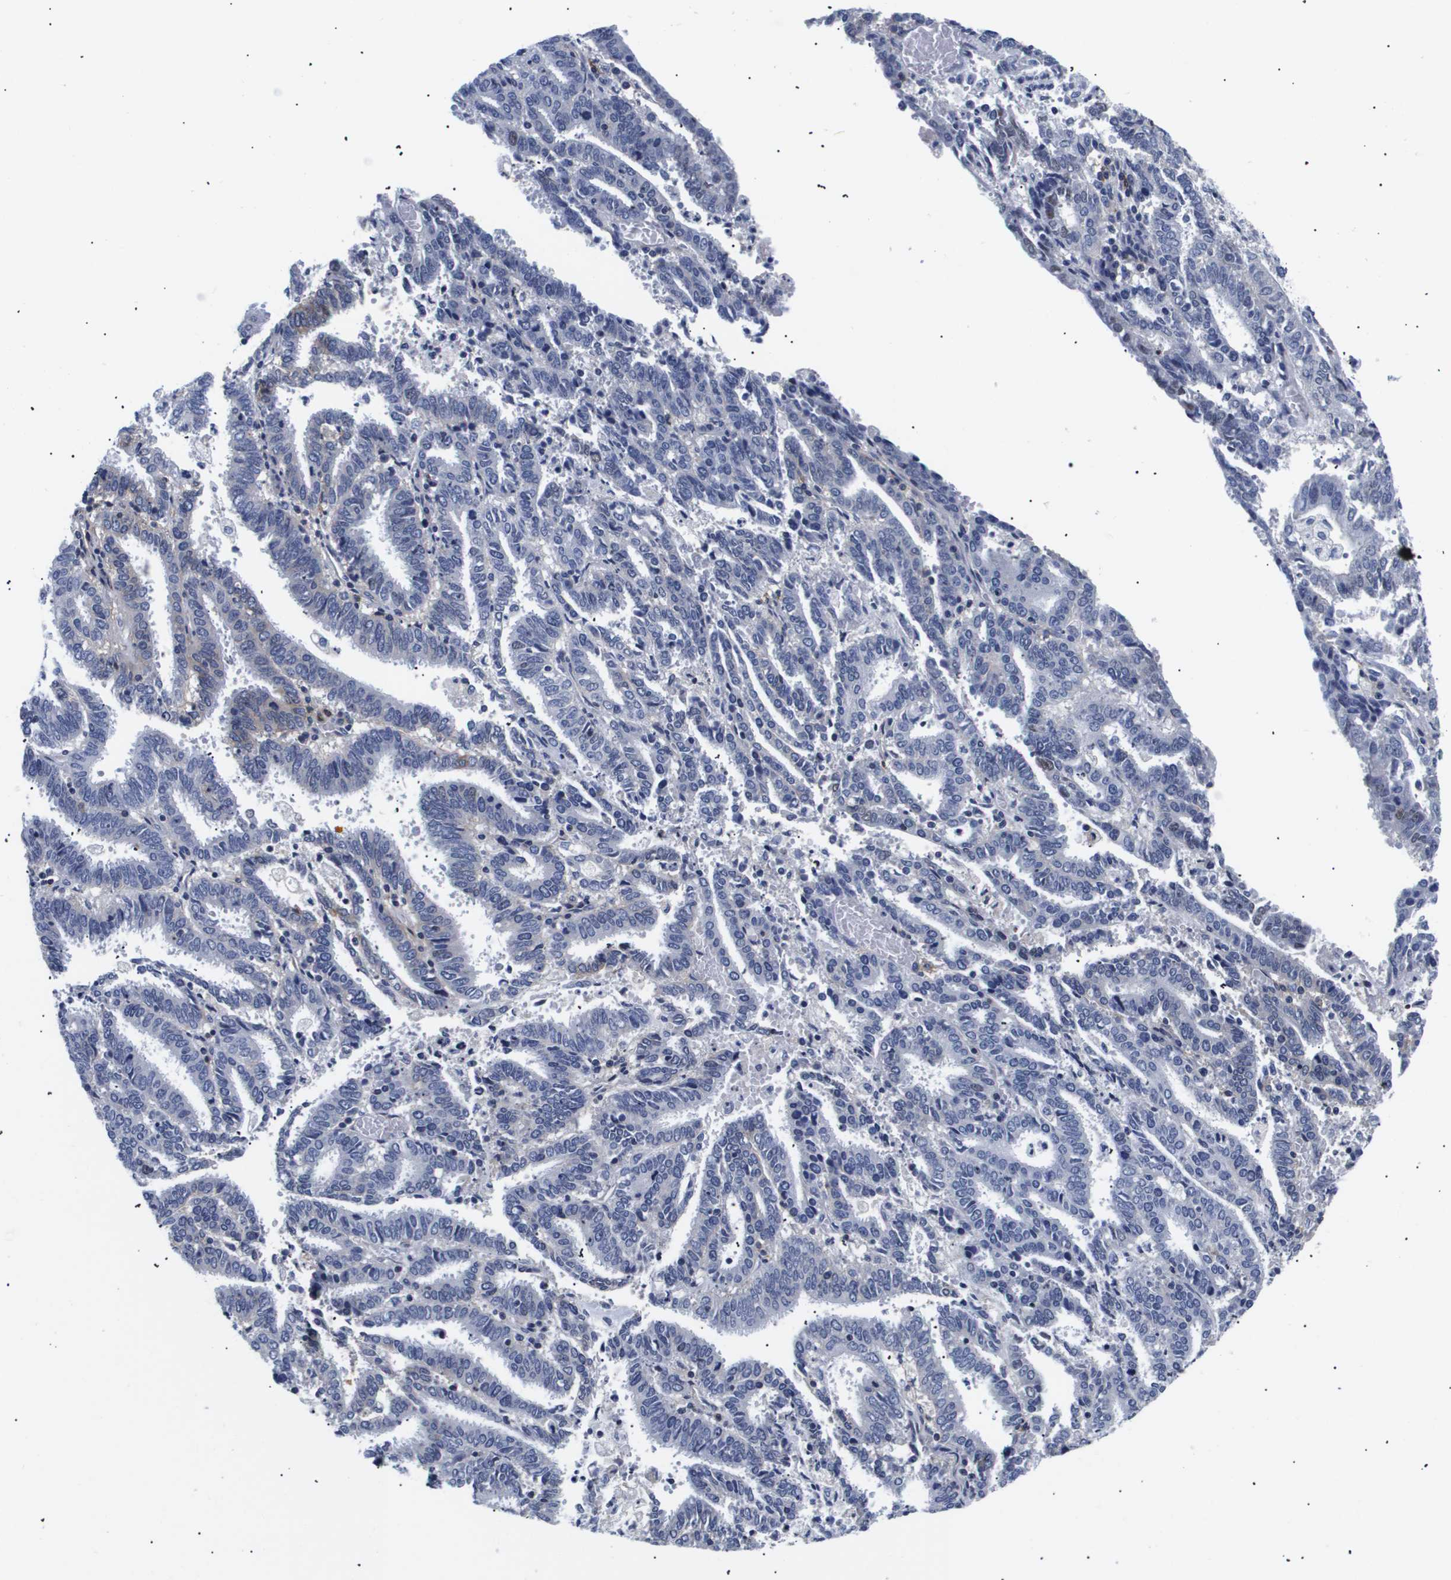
{"staining": {"intensity": "negative", "quantity": "none", "location": "none"}, "tissue": "endometrial cancer", "cell_type": "Tumor cells", "image_type": "cancer", "snomed": [{"axis": "morphology", "description": "Adenocarcinoma, NOS"}, {"axis": "topography", "description": "Uterus"}], "caption": "Immunohistochemistry (IHC) micrograph of human endometrial adenocarcinoma stained for a protein (brown), which shows no expression in tumor cells.", "gene": "SHD", "patient": {"sex": "female", "age": 83}}